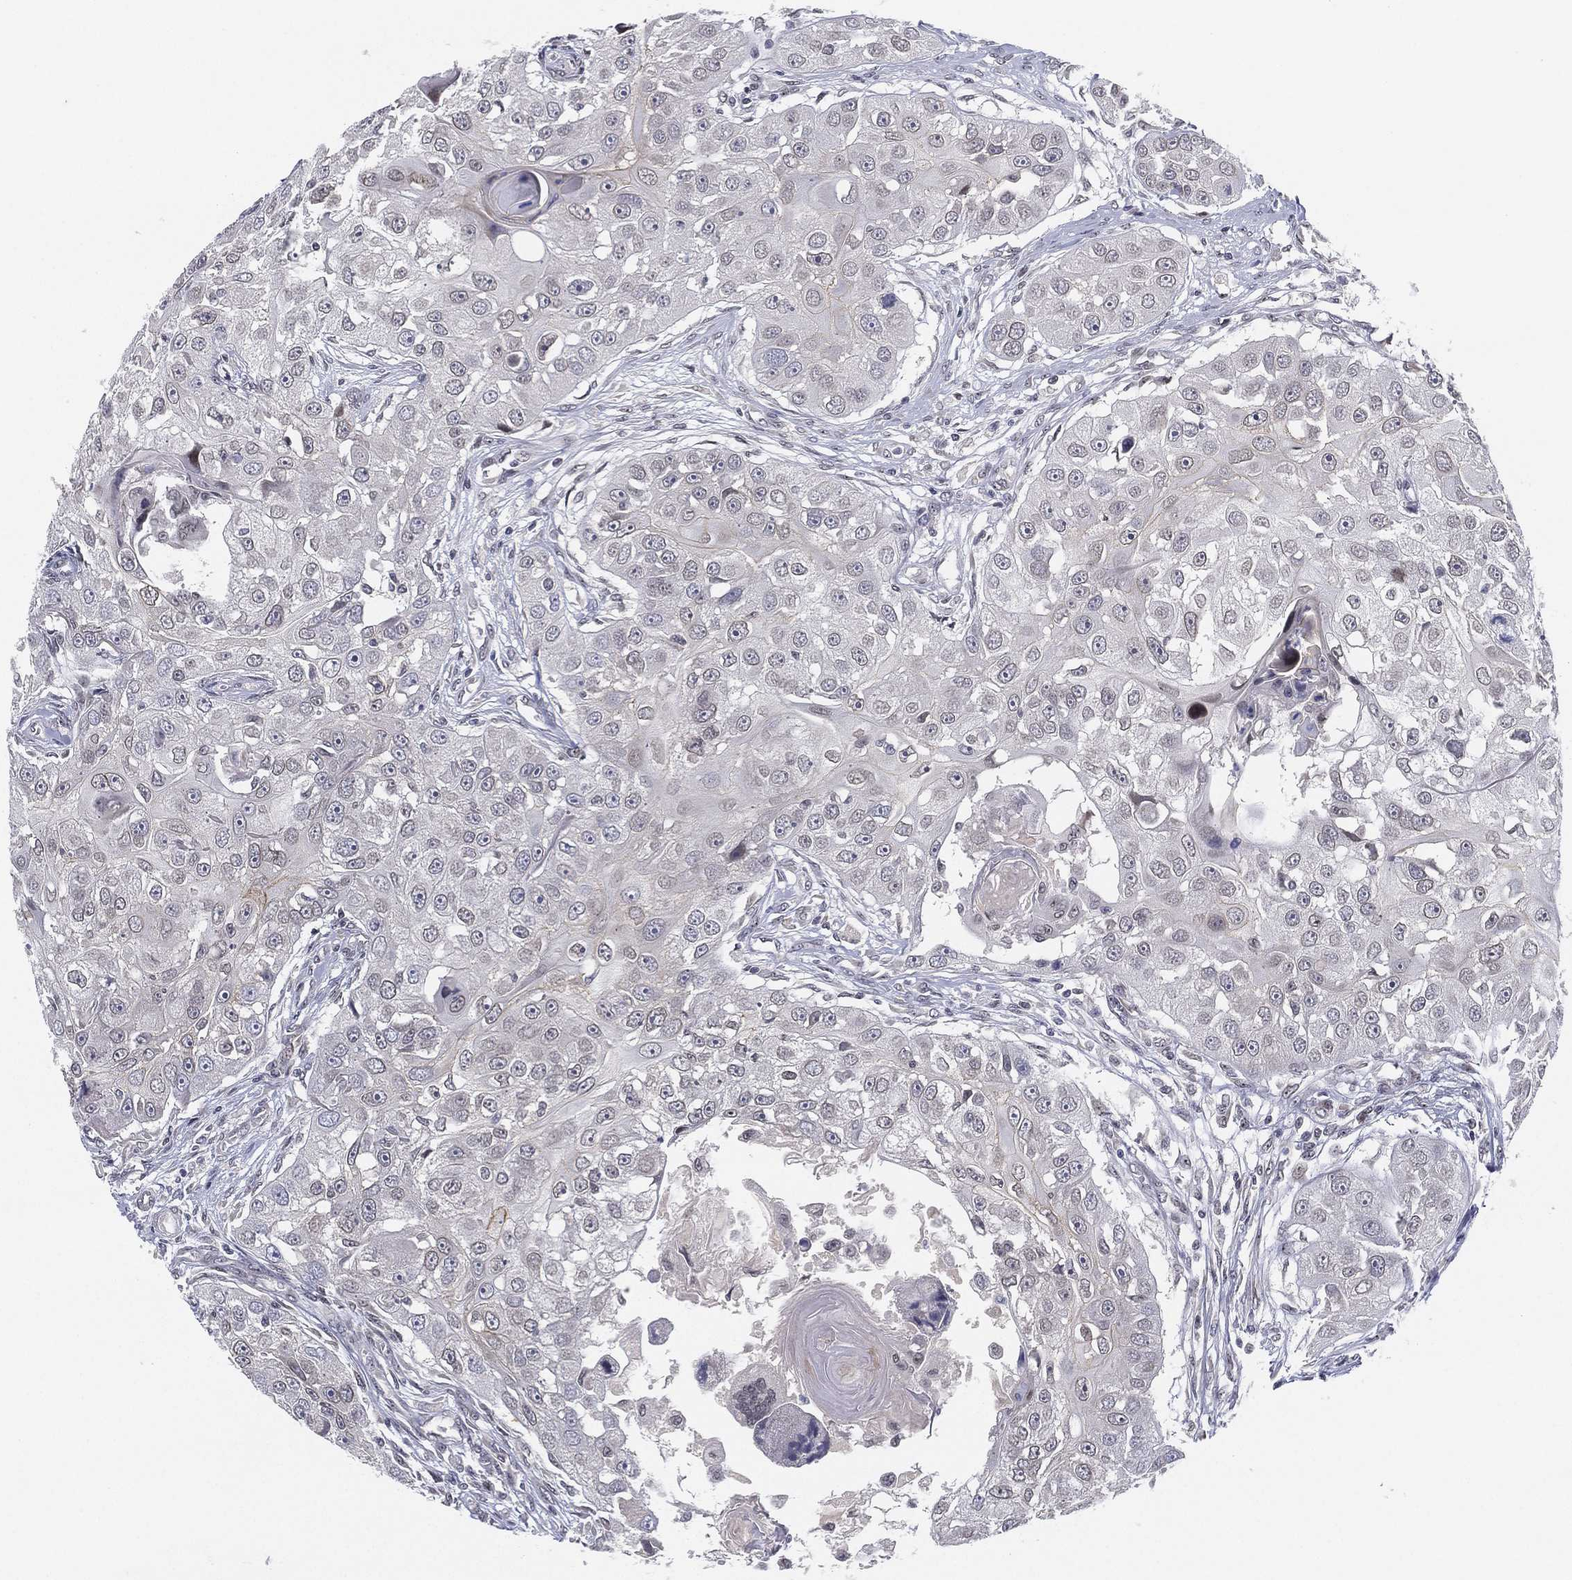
{"staining": {"intensity": "negative", "quantity": "none", "location": "none"}, "tissue": "head and neck cancer", "cell_type": "Tumor cells", "image_type": "cancer", "snomed": [{"axis": "morphology", "description": "Squamous cell carcinoma, NOS"}, {"axis": "topography", "description": "Head-Neck"}], "caption": "Tumor cells are negative for brown protein staining in head and neck cancer. The staining was performed using DAB to visualize the protein expression in brown, while the nuclei were stained in blue with hematoxylin (Magnification: 20x).", "gene": "MS4A8", "patient": {"sex": "male", "age": 51}}